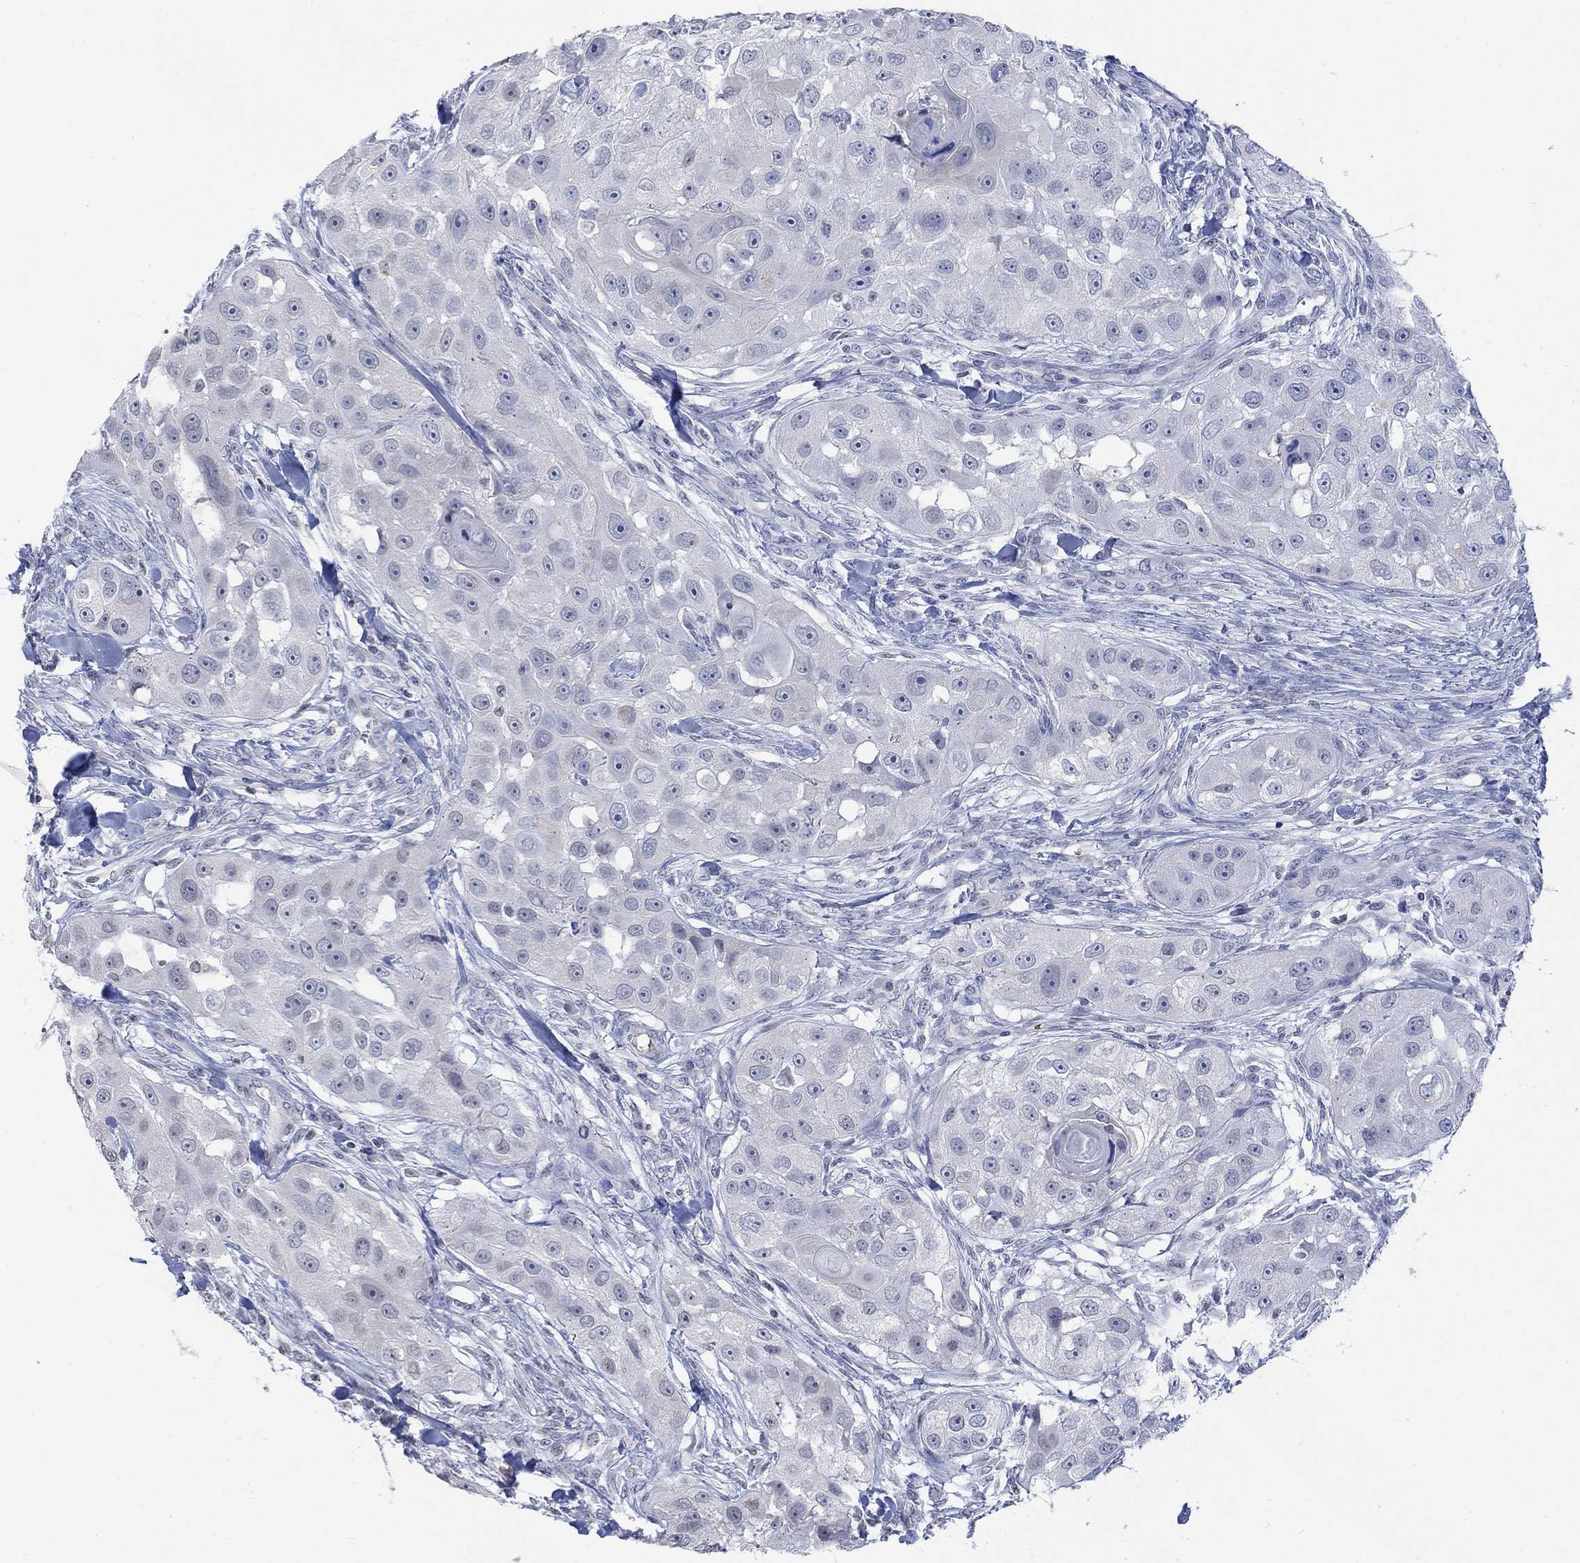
{"staining": {"intensity": "negative", "quantity": "none", "location": "none"}, "tissue": "head and neck cancer", "cell_type": "Tumor cells", "image_type": "cancer", "snomed": [{"axis": "morphology", "description": "Squamous cell carcinoma, NOS"}, {"axis": "topography", "description": "Head-Neck"}], "caption": "There is no significant staining in tumor cells of head and neck cancer.", "gene": "TMEM255A", "patient": {"sex": "male", "age": 51}}